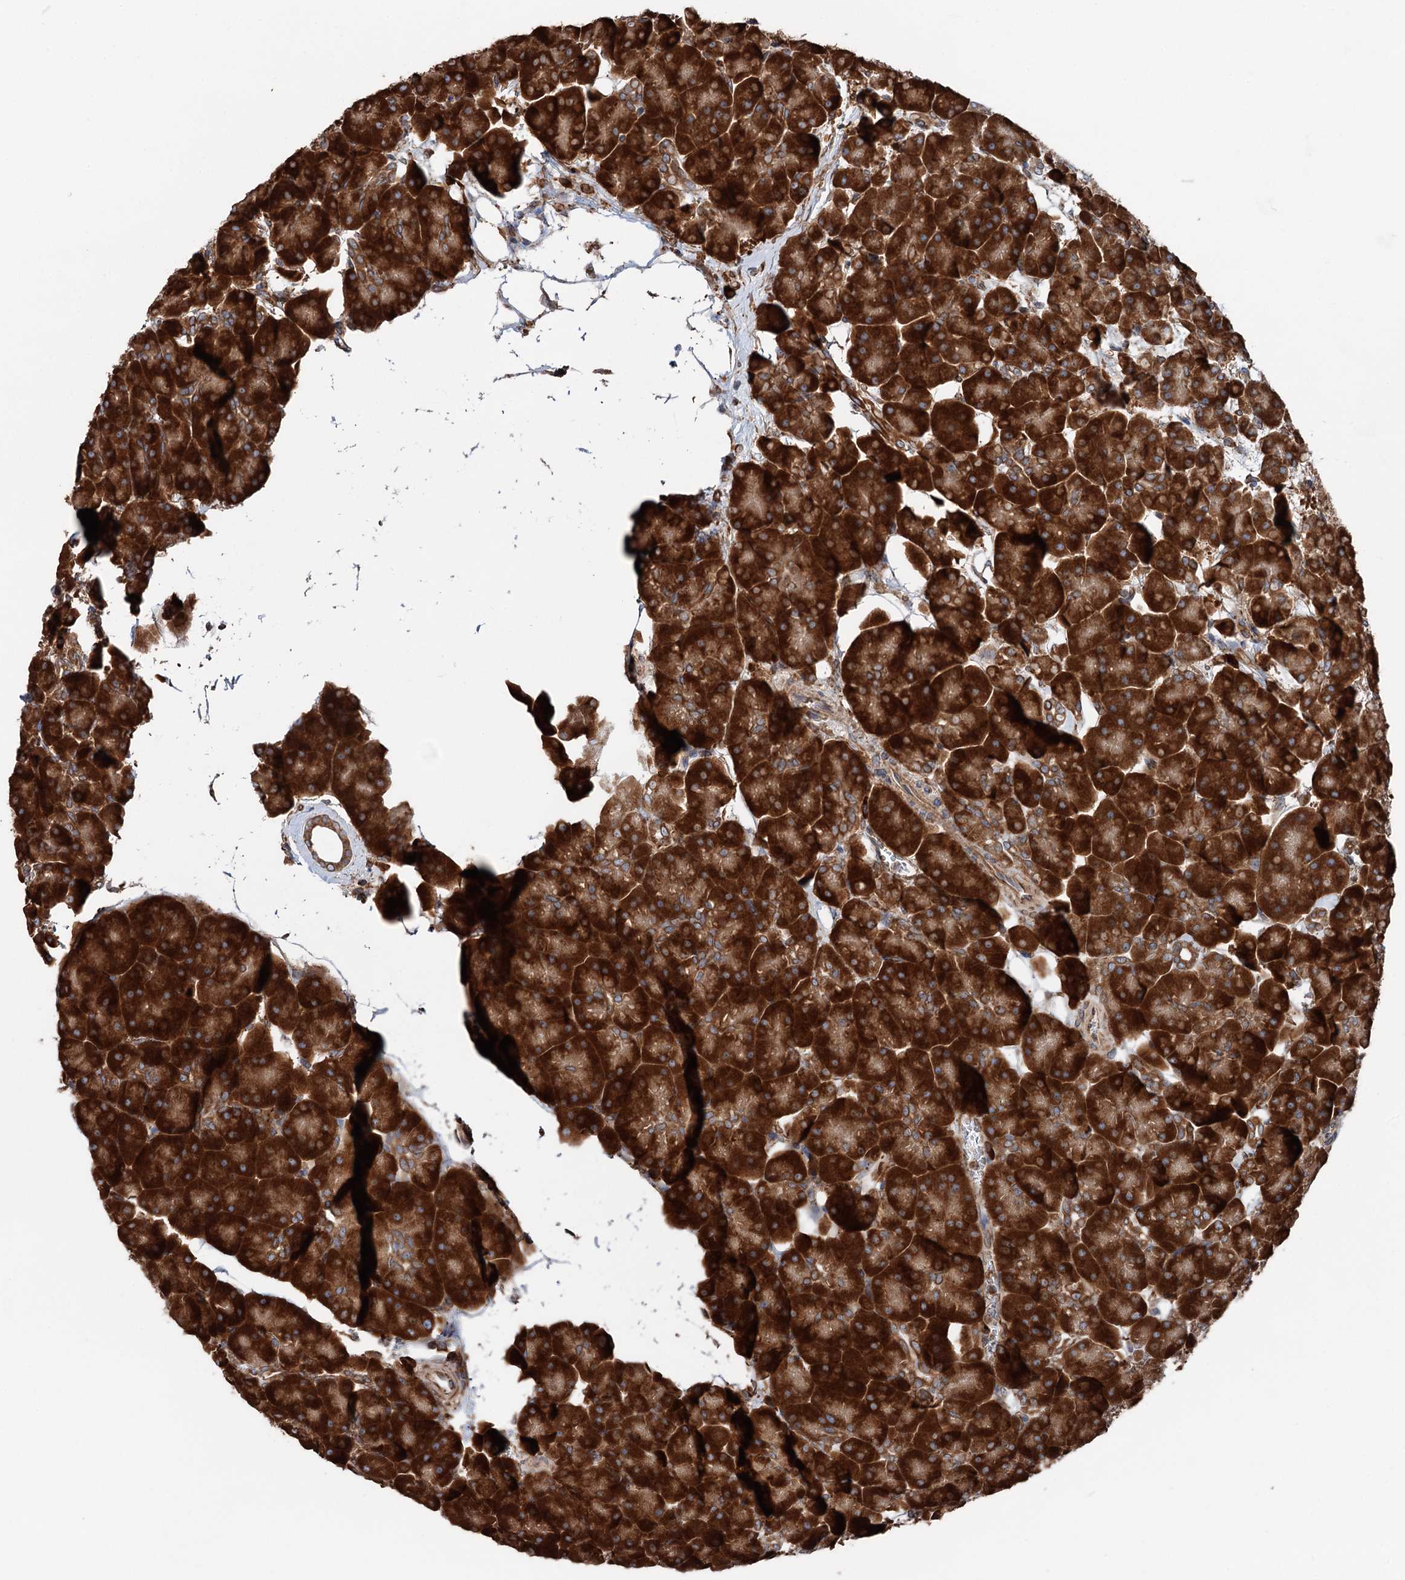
{"staining": {"intensity": "strong", "quantity": ">75%", "location": "cytoplasmic/membranous"}, "tissue": "pancreas", "cell_type": "Exocrine glandular cells", "image_type": "normal", "snomed": [{"axis": "morphology", "description": "Normal tissue, NOS"}, {"axis": "topography", "description": "Pancreas"}], "caption": "Exocrine glandular cells reveal high levels of strong cytoplasmic/membranous positivity in about >75% of cells in unremarkable pancreas. The staining was performed using DAB to visualize the protein expression in brown, while the nuclei were stained in blue with hematoxylin (Magnification: 20x).", "gene": "ERP29", "patient": {"sex": "male", "age": 66}}